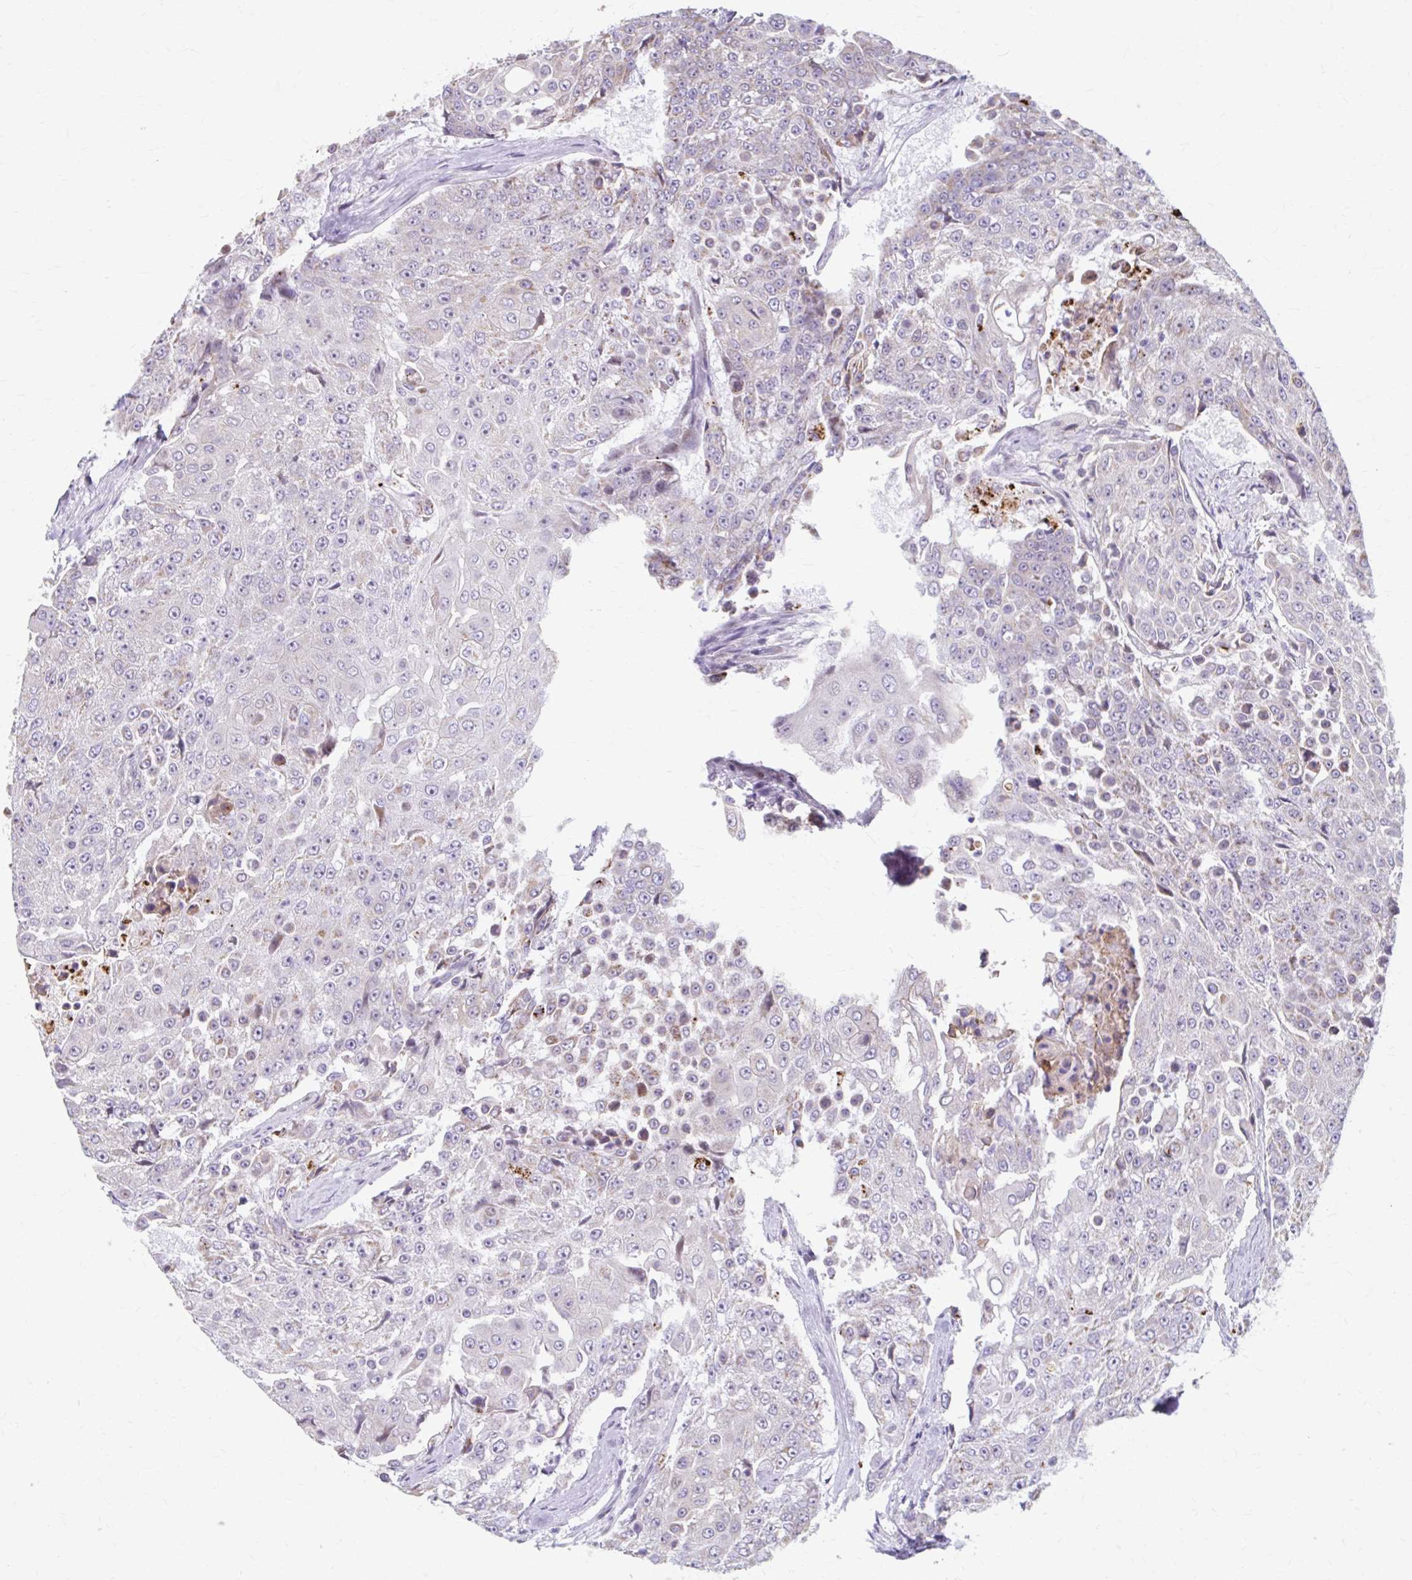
{"staining": {"intensity": "negative", "quantity": "none", "location": "none"}, "tissue": "urothelial cancer", "cell_type": "Tumor cells", "image_type": "cancer", "snomed": [{"axis": "morphology", "description": "Urothelial carcinoma, High grade"}, {"axis": "topography", "description": "Urinary bladder"}], "caption": "High magnification brightfield microscopy of high-grade urothelial carcinoma stained with DAB (3,3'-diaminobenzidine) (brown) and counterstained with hematoxylin (blue): tumor cells show no significant expression.", "gene": "BEAN1", "patient": {"sex": "female", "age": 63}}